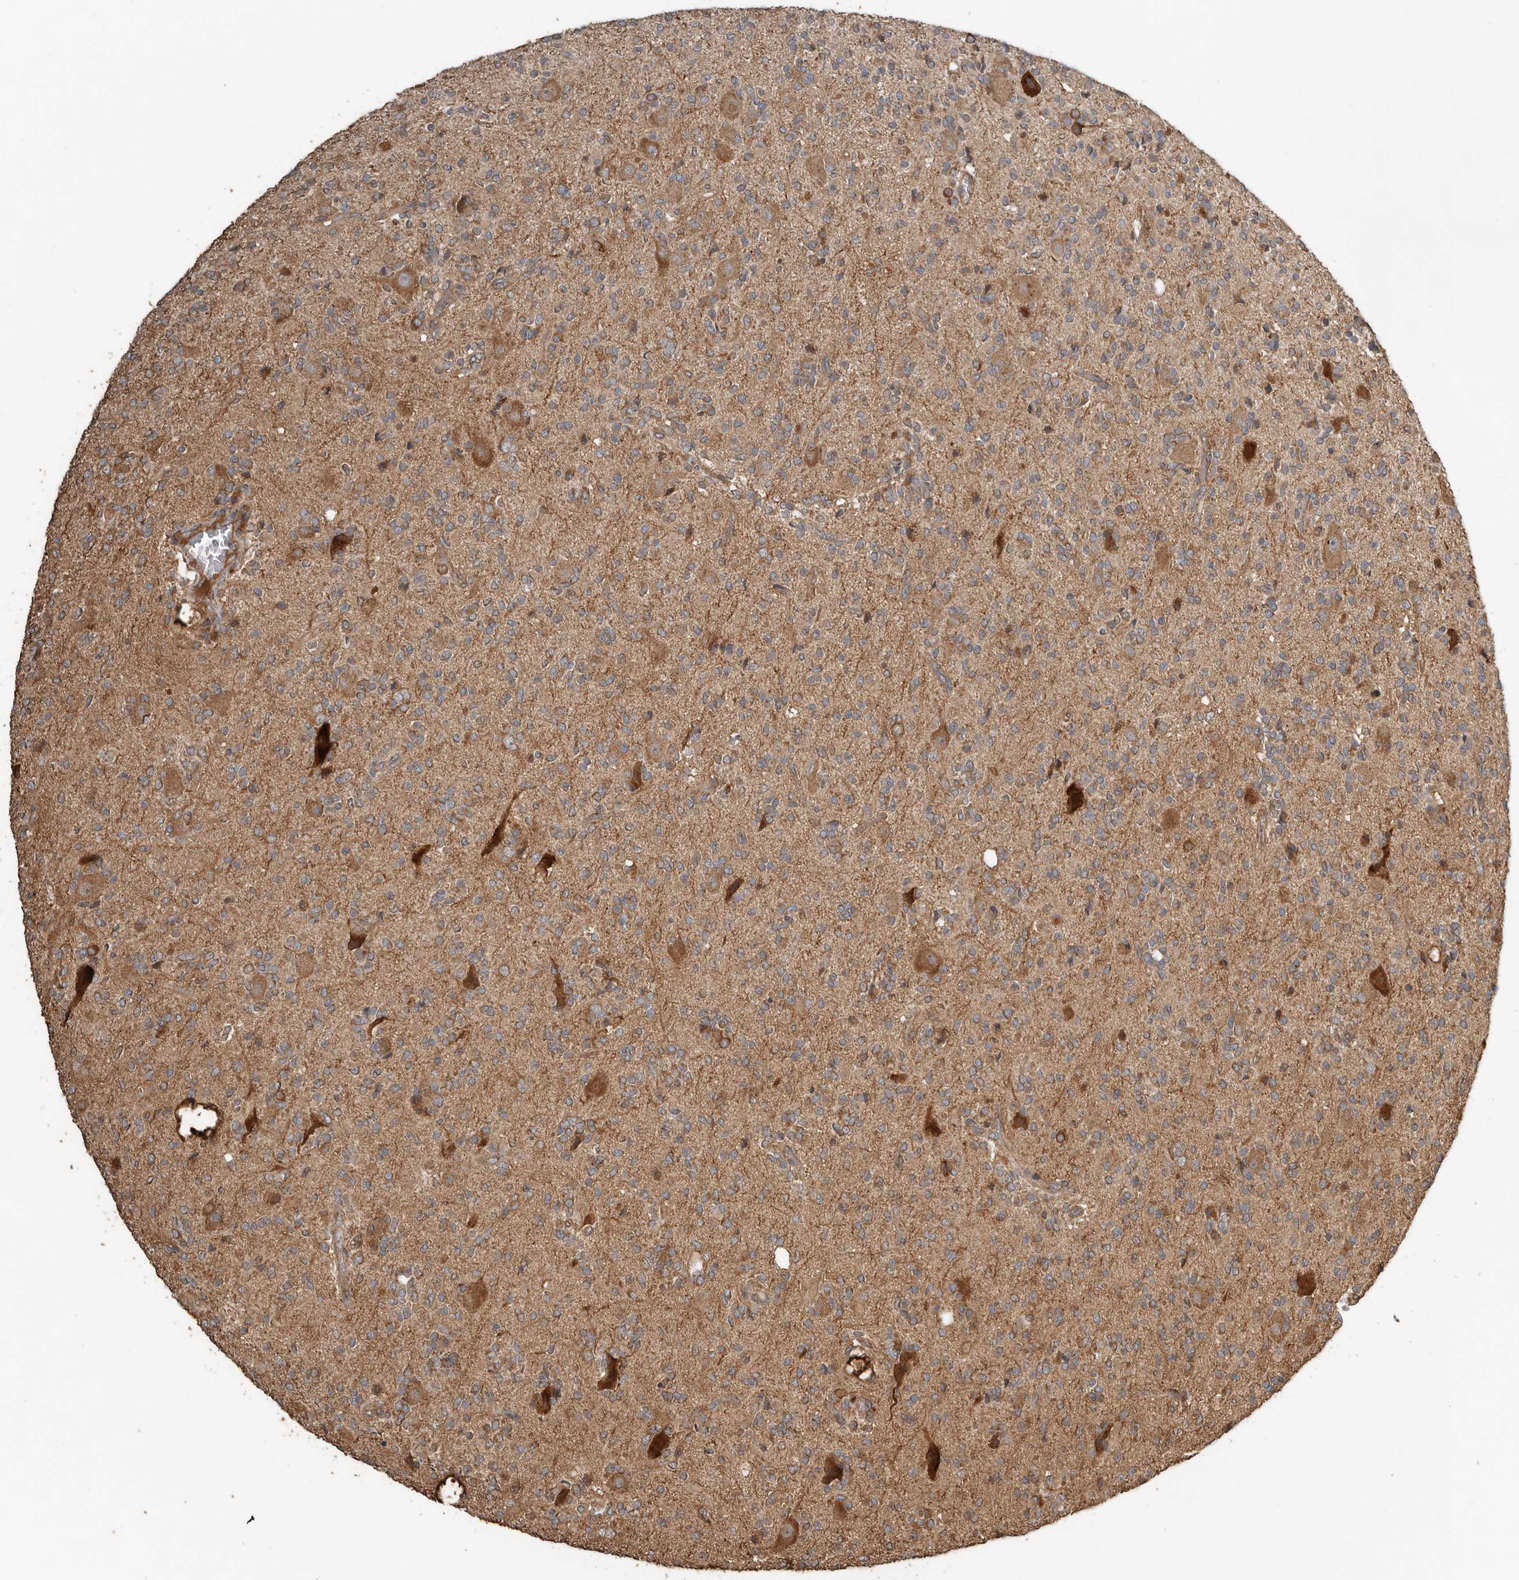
{"staining": {"intensity": "weak", "quantity": "25%-75%", "location": "cytoplasmic/membranous"}, "tissue": "glioma", "cell_type": "Tumor cells", "image_type": "cancer", "snomed": [{"axis": "morphology", "description": "Glioma, malignant, High grade"}, {"axis": "topography", "description": "Brain"}], "caption": "Tumor cells display low levels of weak cytoplasmic/membranous positivity in approximately 25%-75% of cells in human malignant high-grade glioma.", "gene": "RNF207", "patient": {"sex": "male", "age": 34}}